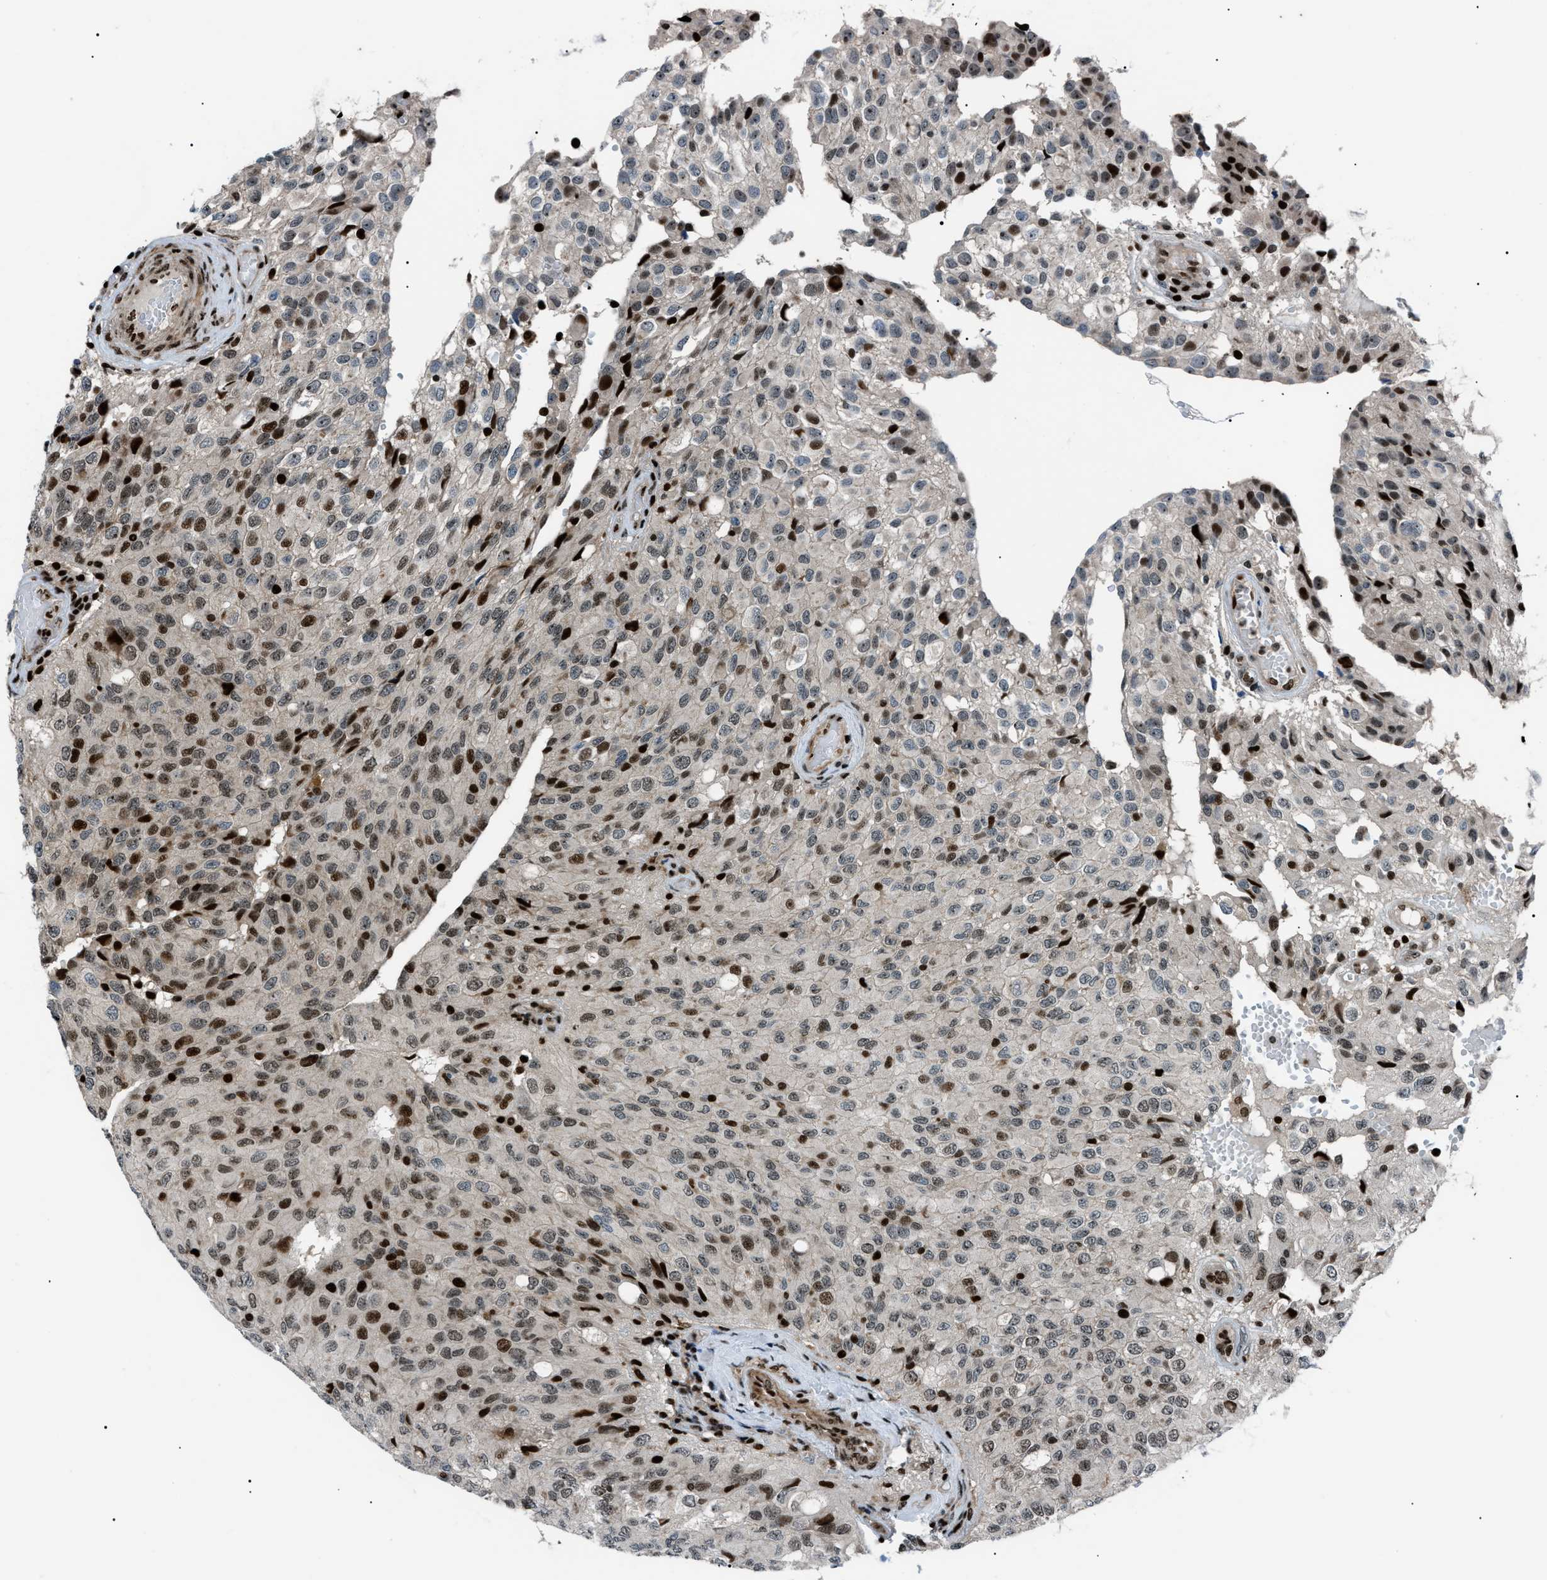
{"staining": {"intensity": "moderate", "quantity": "25%-75%", "location": "nuclear"}, "tissue": "glioma", "cell_type": "Tumor cells", "image_type": "cancer", "snomed": [{"axis": "morphology", "description": "Glioma, malignant, High grade"}, {"axis": "topography", "description": "Brain"}], "caption": "Moderate nuclear staining for a protein is identified in about 25%-75% of tumor cells of malignant high-grade glioma using IHC.", "gene": "PRKX", "patient": {"sex": "male", "age": 32}}